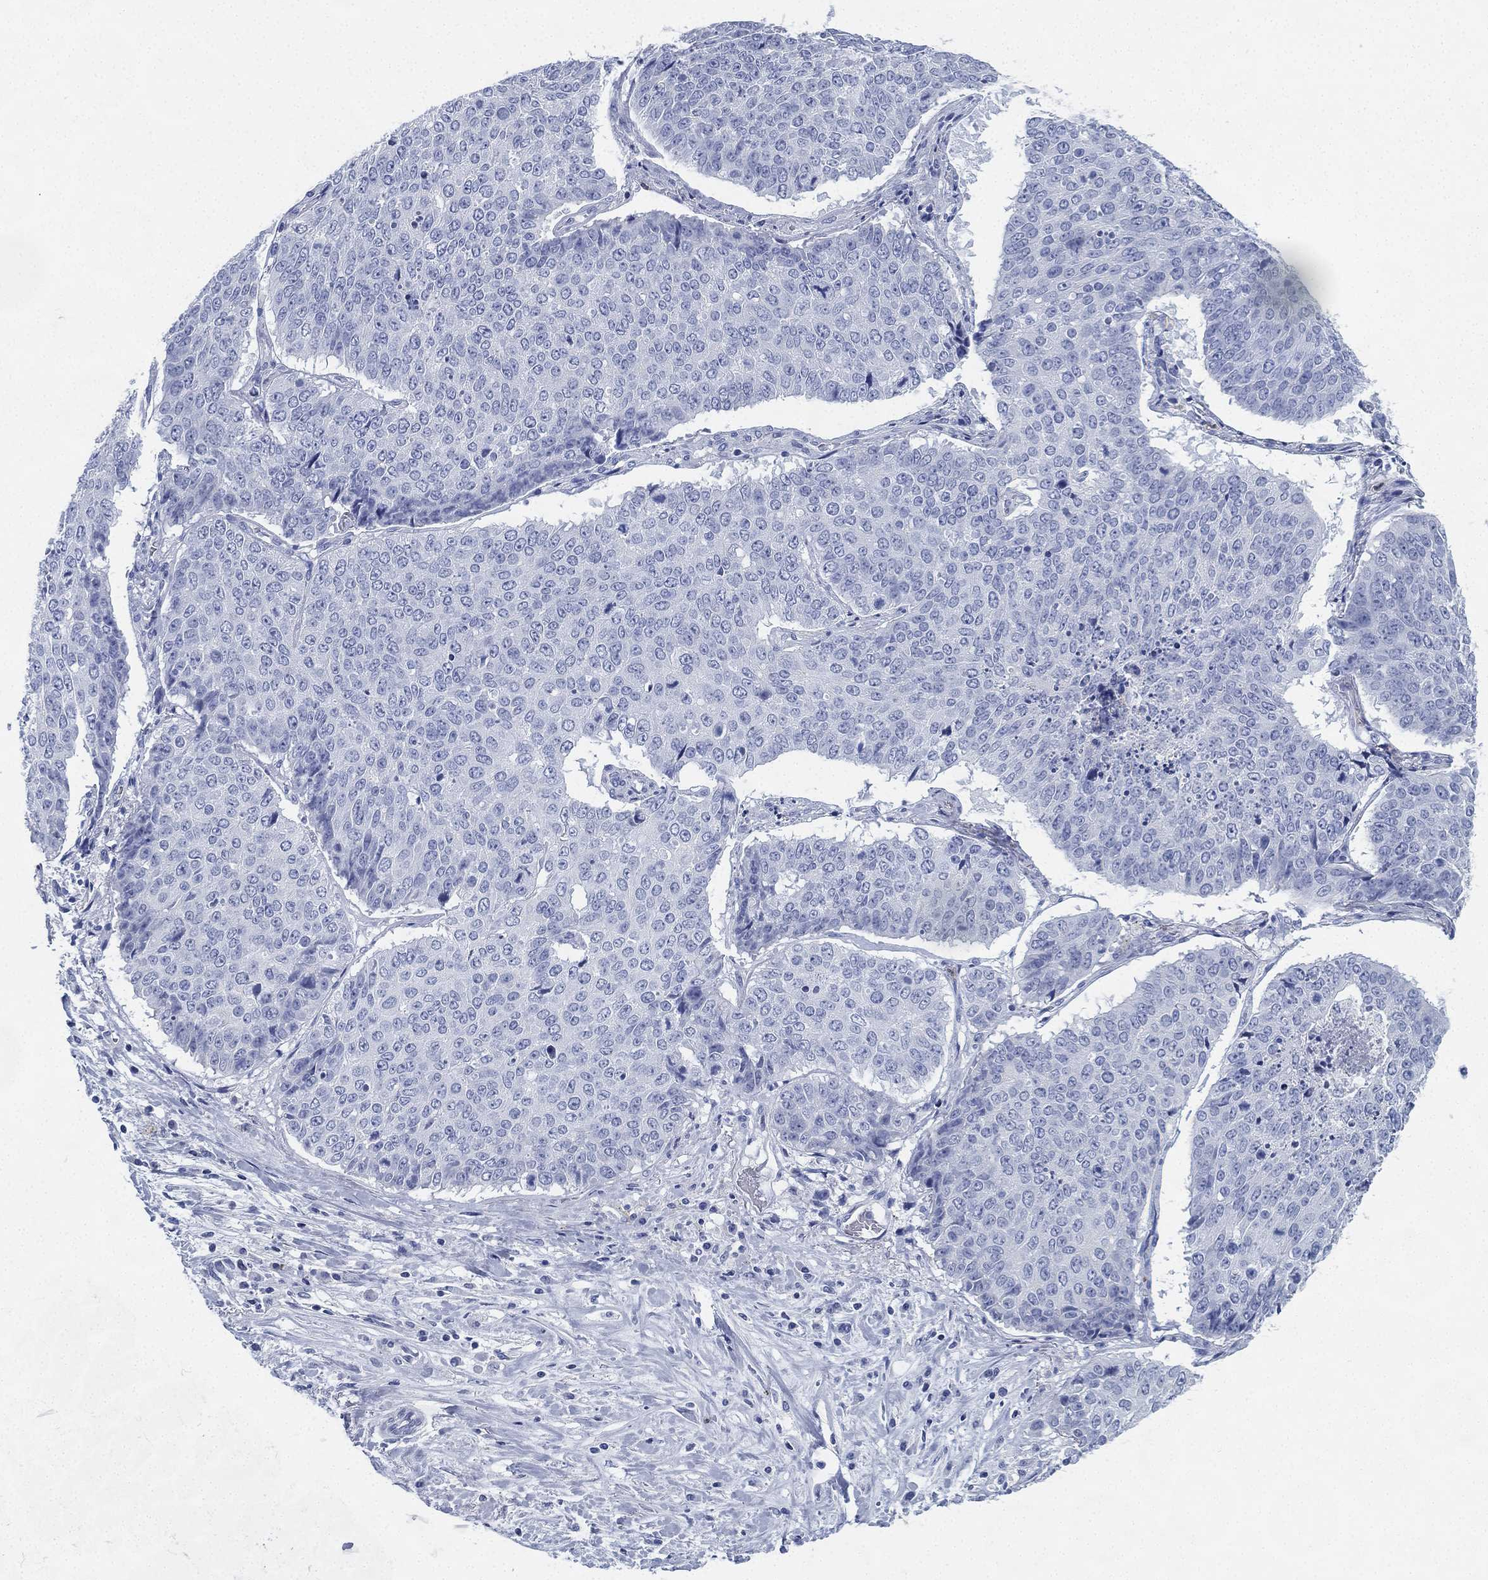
{"staining": {"intensity": "negative", "quantity": "none", "location": "none"}, "tissue": "lung cancer", "cell_type": "Tumor cells", "image_type": "cancer", "snomed": [{"axis": "morphology", "description": "Normal tissue, NOS"}, {"axis": "morphology", "description": "Squamous cell carcinoma, NOS"}, {"axis": "topography", "description": "Bronchus"}, {"axis": "topography", "description": "Lung"}], "caption": "A histopathology image of human lung cancer (squamous cell carcinoma) is negative for staining in tumor cells.", "gene": "DEFB121", "patient": {"sex": "male", "age": 64}}